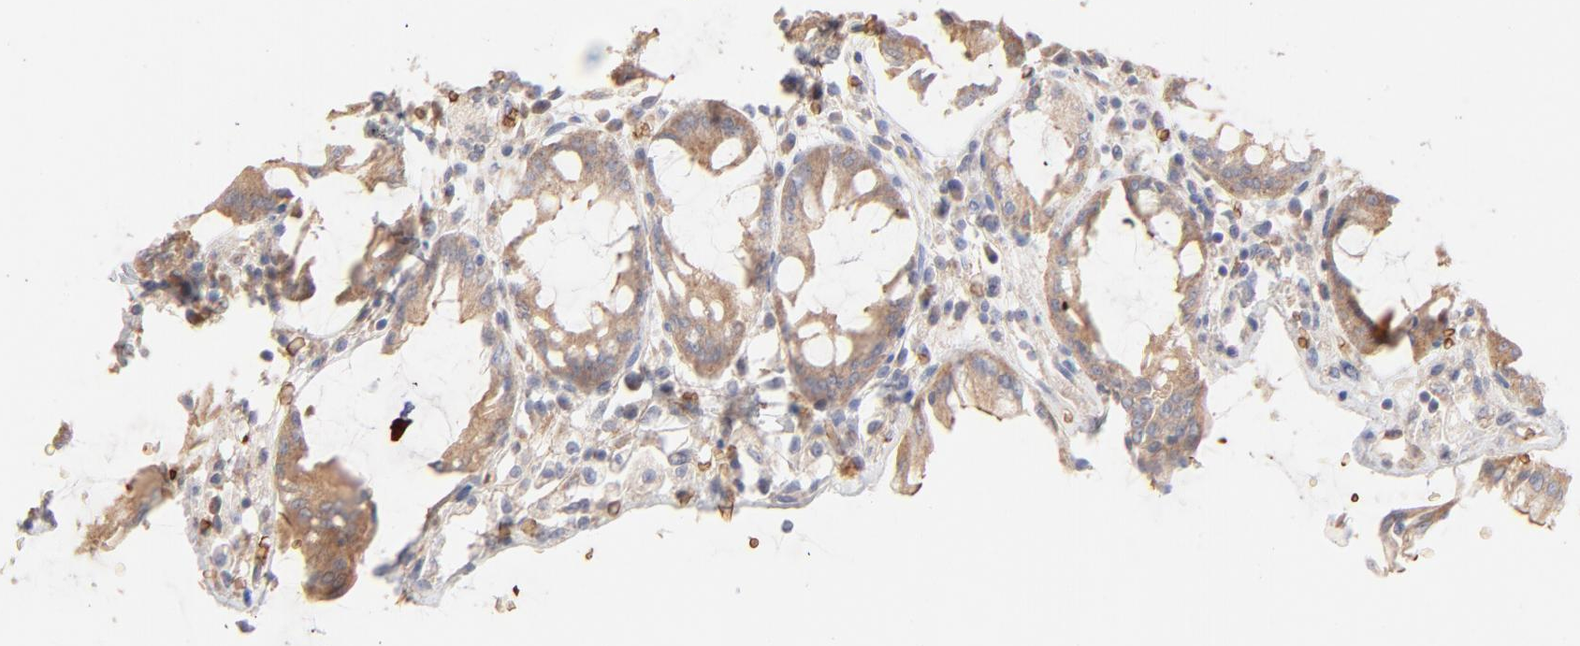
{"staining": {"intensity": "weak", "quantity": ">75%", "location": "cytoplasmic/membranous"}, "tissue": "rectum", "cell_type": "Glandular cells", "image_type": "normal", "snomed": [{"axis": "morphology", "description": "Normal tissue, NOS"}, {"axis": "topography", "description": "Rectum"}], "caption": "Human rectum stained for a protein (brown) demonstrates weak cytoplasmic/membranous positive positivity in about >75% of glandular cells.", "gene": "SPTB", "patient": {"sex": "female", "age": 46}}